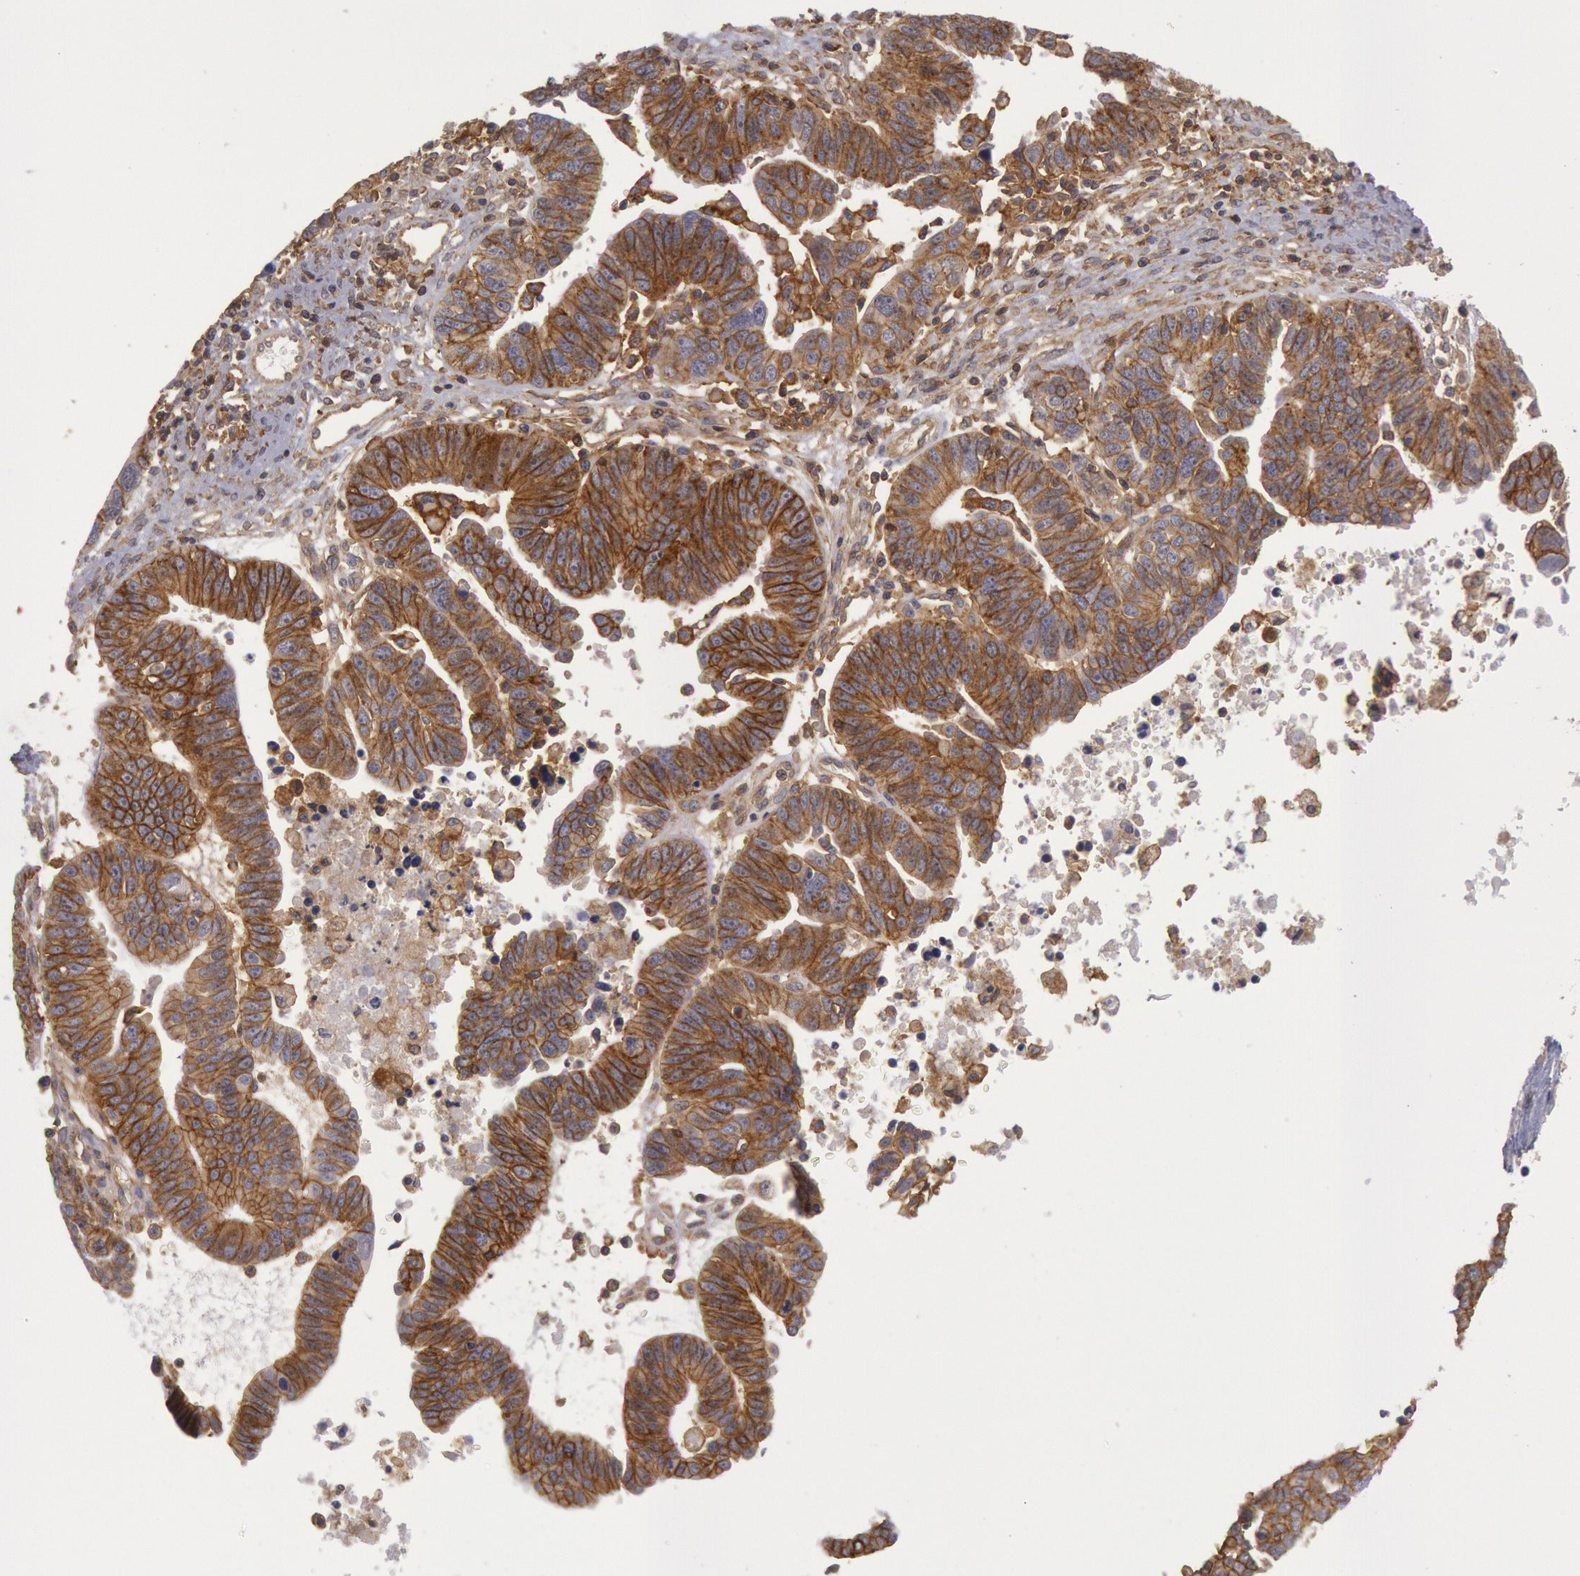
{"staining": {"intensity": "moderate", "quantity": ">75%", "location": "cytoplasmic/membranous"}, "tissue": "ovarian cancer", "cell_type": "Tumor cells", "image_type": "cancer", "snomed": [{"axis": "morphology", "description": "Carcinoma, endometroid"}, {"axis": "morphology", "description": "Cystadenocarcinoma, serous, NOS"}, {"axis": "topography", "description": "Ovary"}], "caption": "Human ovarian cancer (endometroid carcinoma) stained for a protein (brown) reveals moderate cytoplasmic/membranous positive expression in about >75% of tumor cells.", "gene": "STX4", "patient": {"sex": "female", "age": 45}}